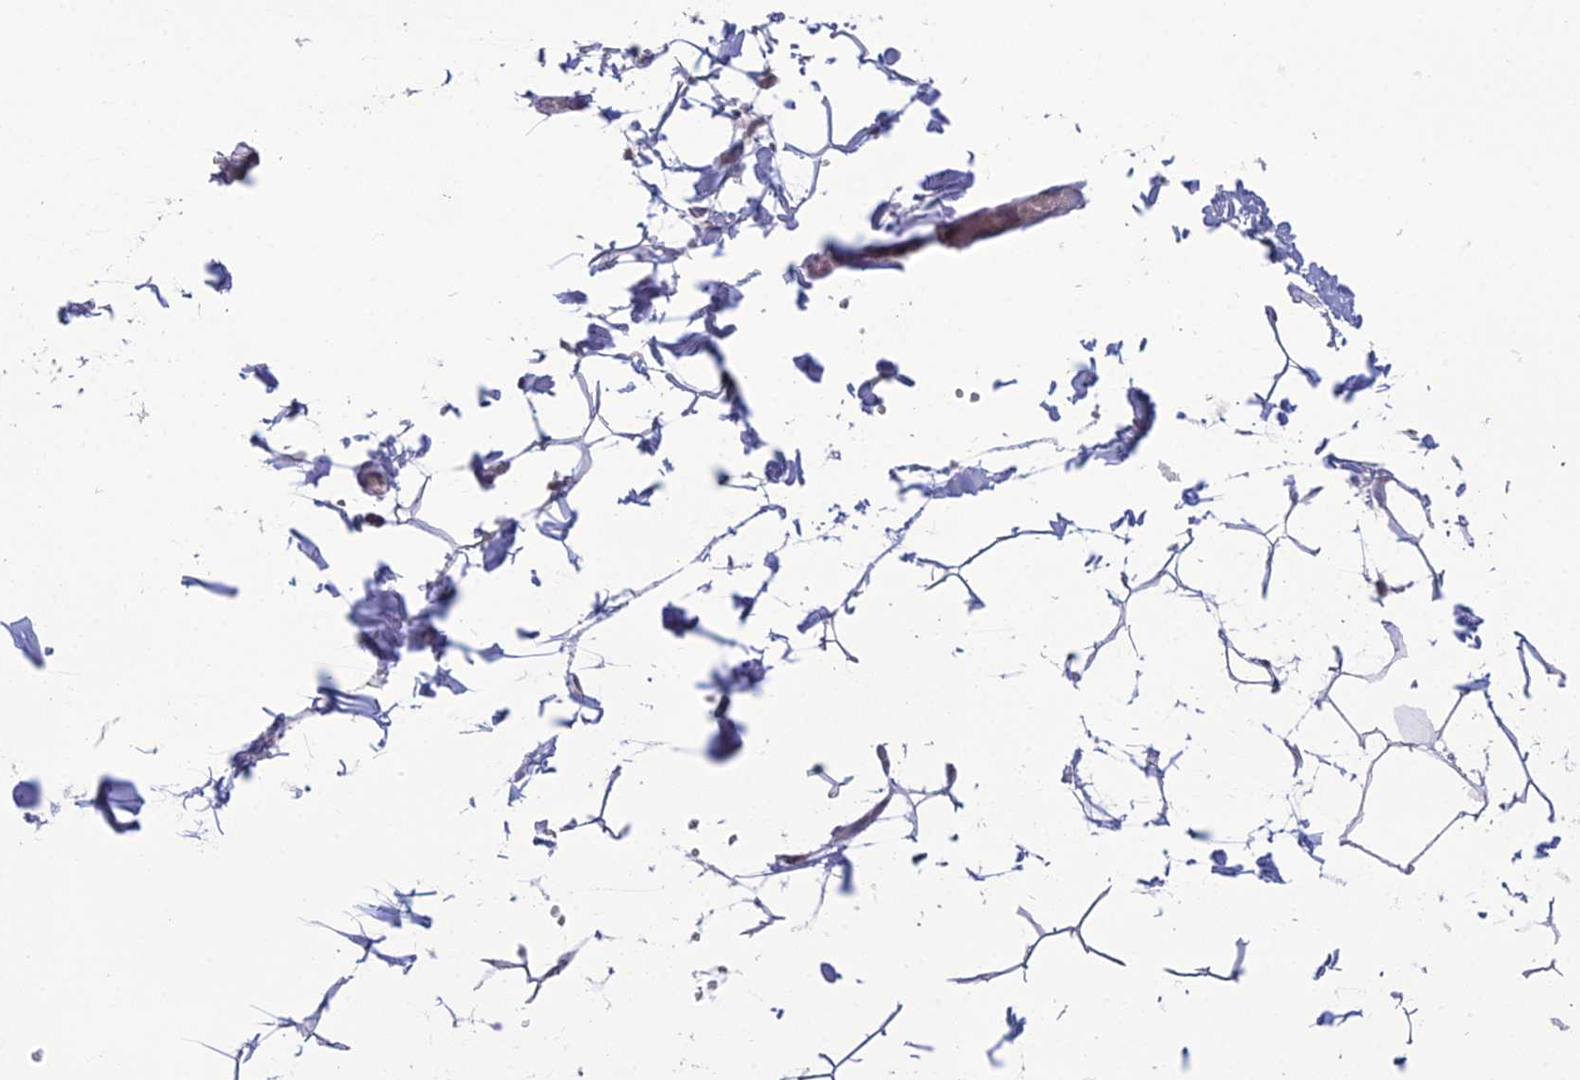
{"staining": {"intensity": "negative", "quantity": "none", "location": "none"}, "tissue": "adipose tissue", "cell_type": "Adipocytes", "image_type": "normal", "snomed": [{"axis": "morphology", "description": "Normal tissue, NOS"}, {"axis": "topography", "description": "Gallbladder"}, {"axis": "topography", "description": "Peripheral nerve tissue"}], "caption": "Adipocytes show no significant positivity in benign adipose tissue. The staining is performed using DAB (3,3'-diaminobenzidine) brown chromogen with nuclei counter-stained in using hematoxylin.", "gene": "TMEM134", "patient": {"sex": "male", "age": 38}}